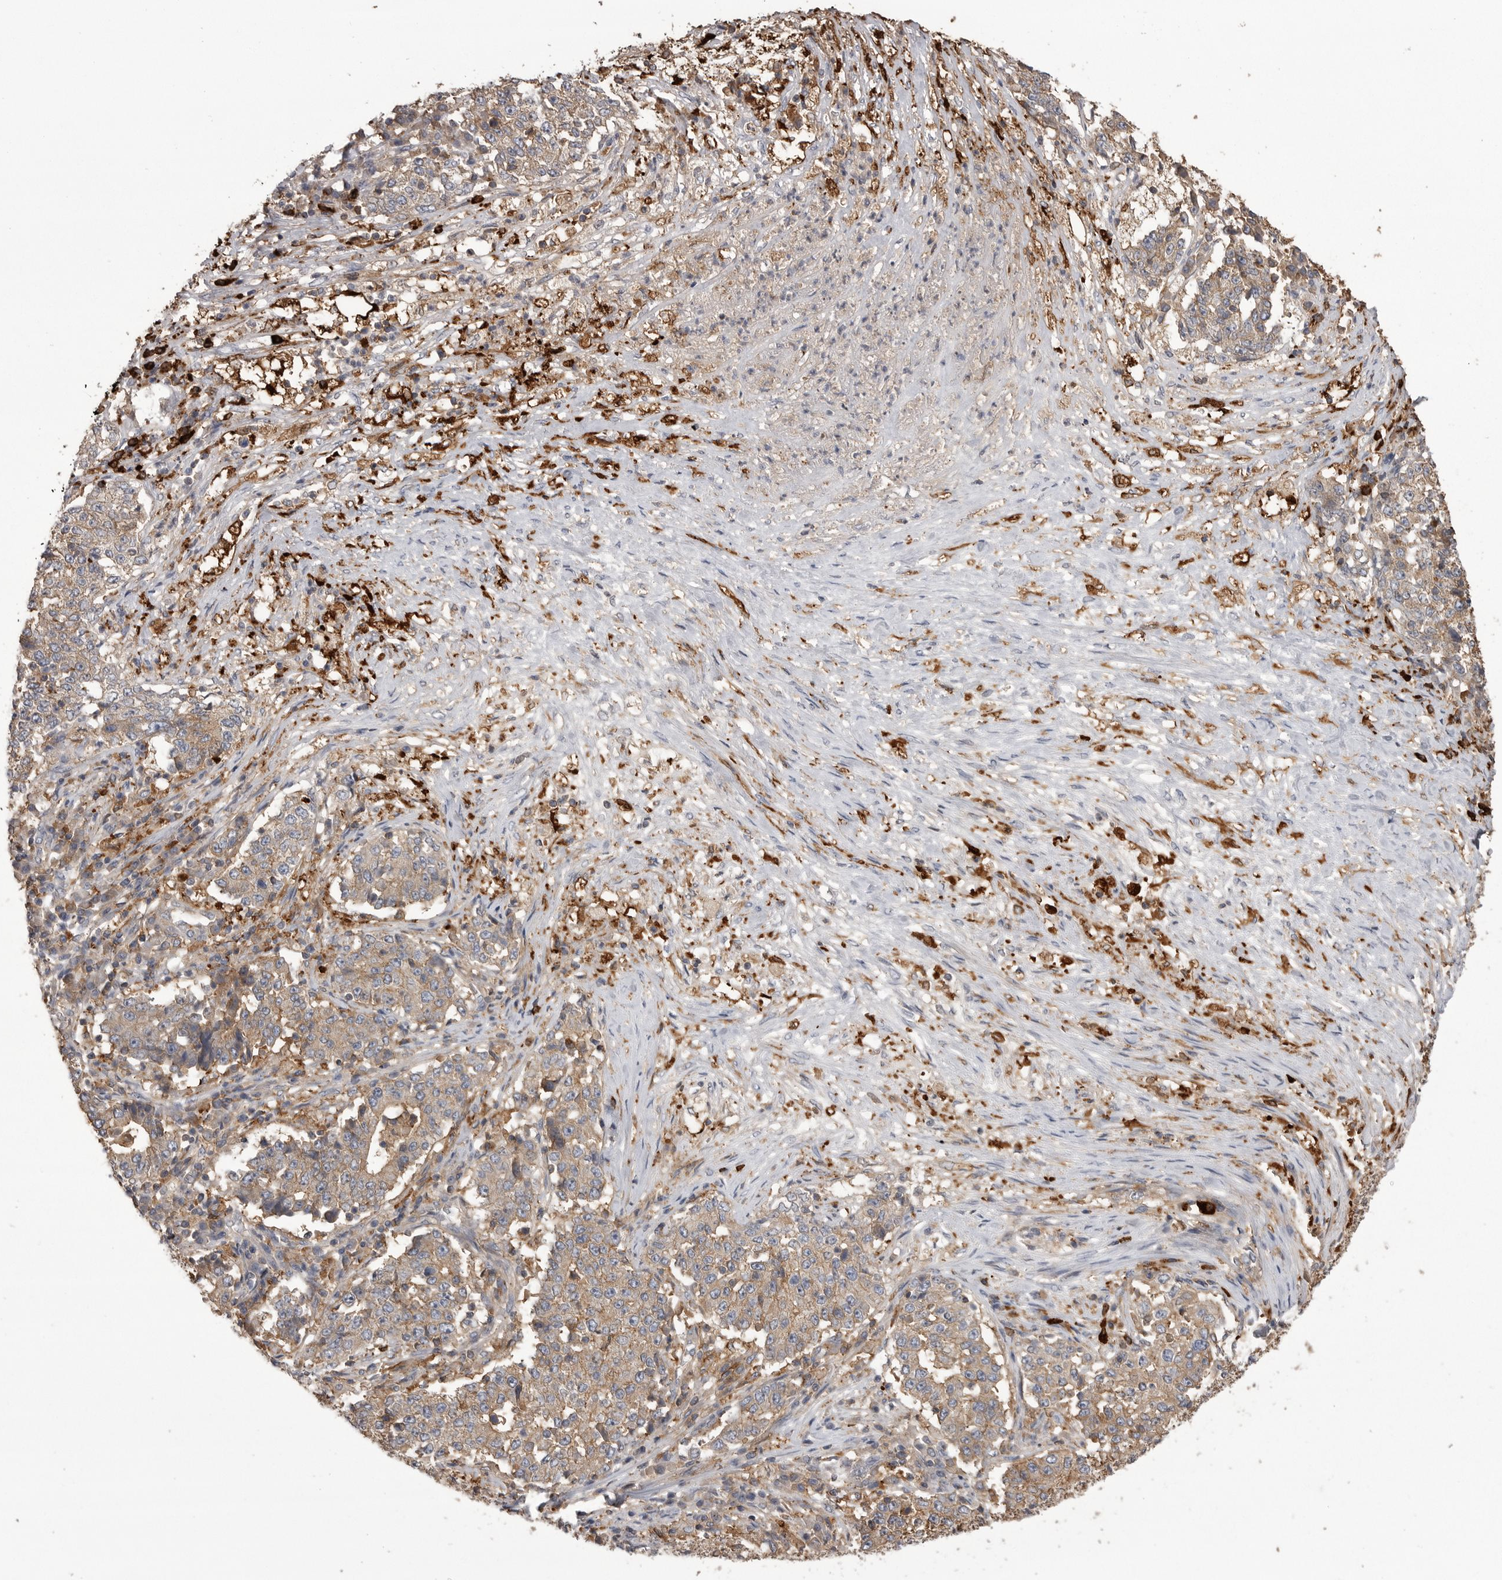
{"staining": {"intensity": "moderate", "quantity": ">75%", "location": "cytoplasmic/membranous"}, "tissue": "stomach cancer", "cell_type": "Tumor cells", "image_type": "cancer", "snomed": [{"axis": "morphology", "description": "Adenocarcinoma, NOS"}, {"axis": "topography", "description": "Stomach"}], "caption": "DAB (3,3'-diaminobenzidine) immunohistochemical staining of human stomach cancer demonstrates moderate cytoplasmic/membranous protein staining in about >75% of tumor cells.", "gene": "CMTM6", "patient": {"sex": "male", "age": 59}}